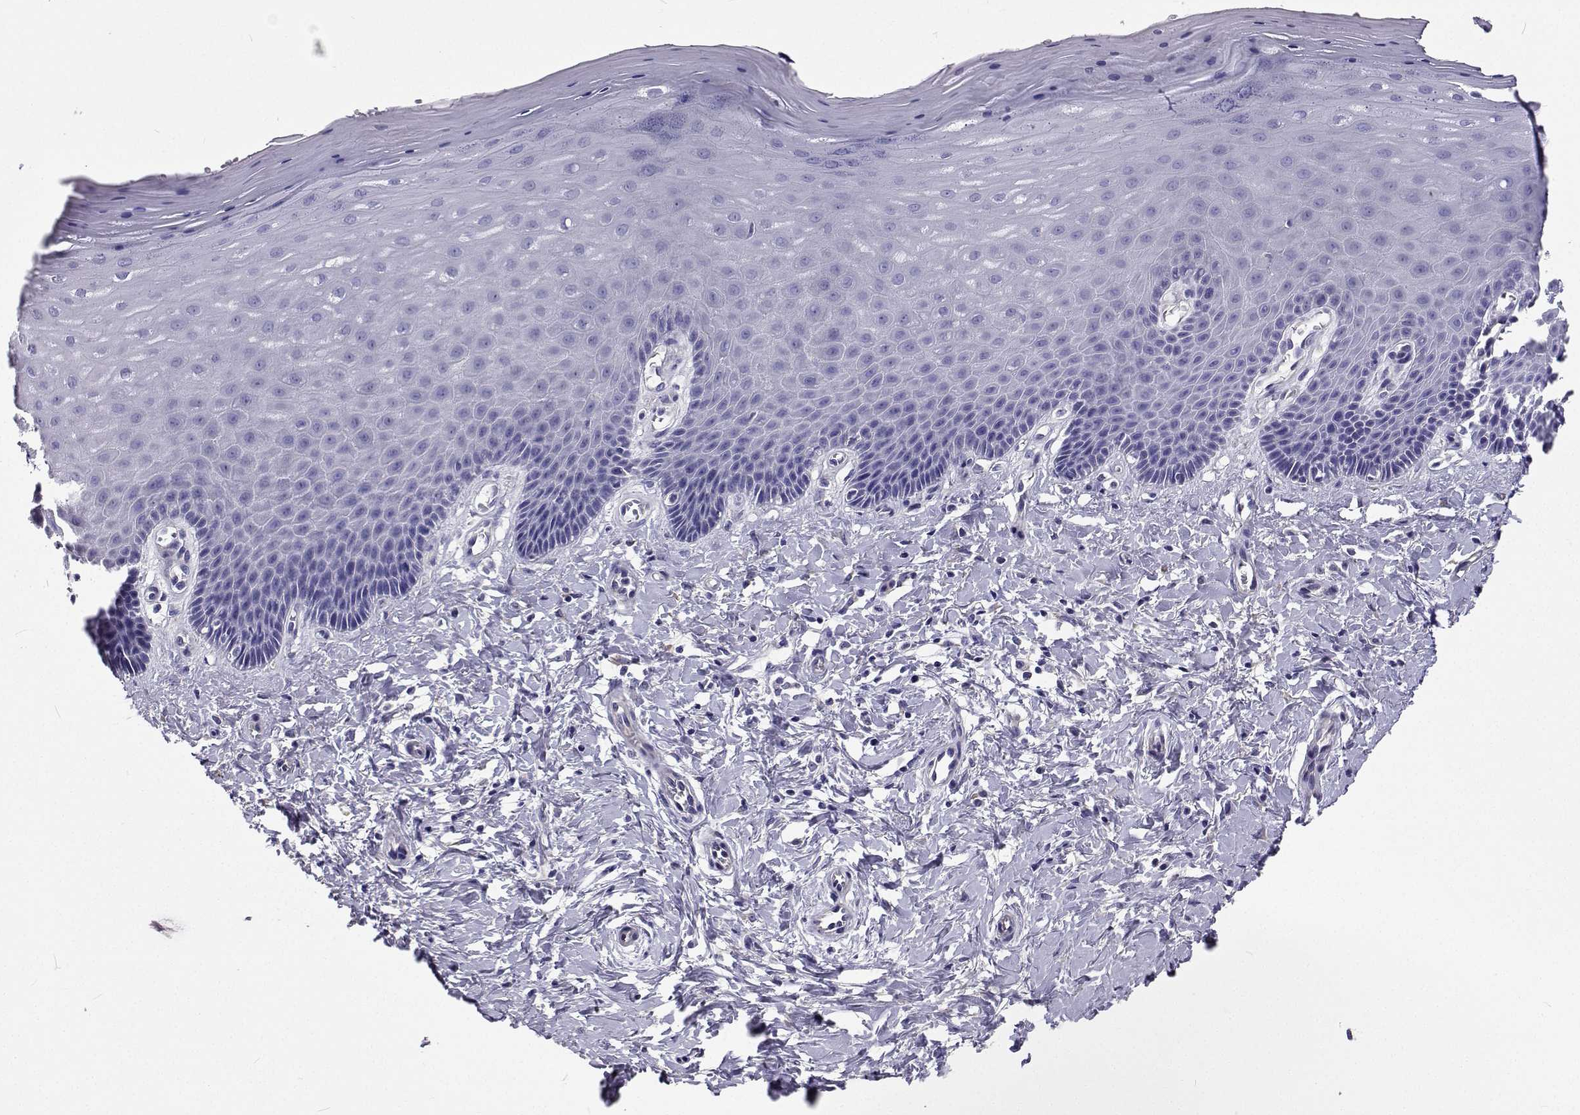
{"staining": {"intensity": "negative", "quantity": "none", "location": "none"}, "tissue": "vagina", "cell_type": "Squamous epithelial cells", "image_type": "normal", "snomed": [{"axis": "morphology", "description": "Normal tissue, NOS"}, {"axis": "topography", "description": "Vagina"}], "caption": "Vagina was stained to show a protein in brown. There is no significant expression in squamous epithelial cells. (IHC, brightfield microscopy, high magnification).", "gene": "LHFPL7", "patient": {"sex": "female", "age": 83}}